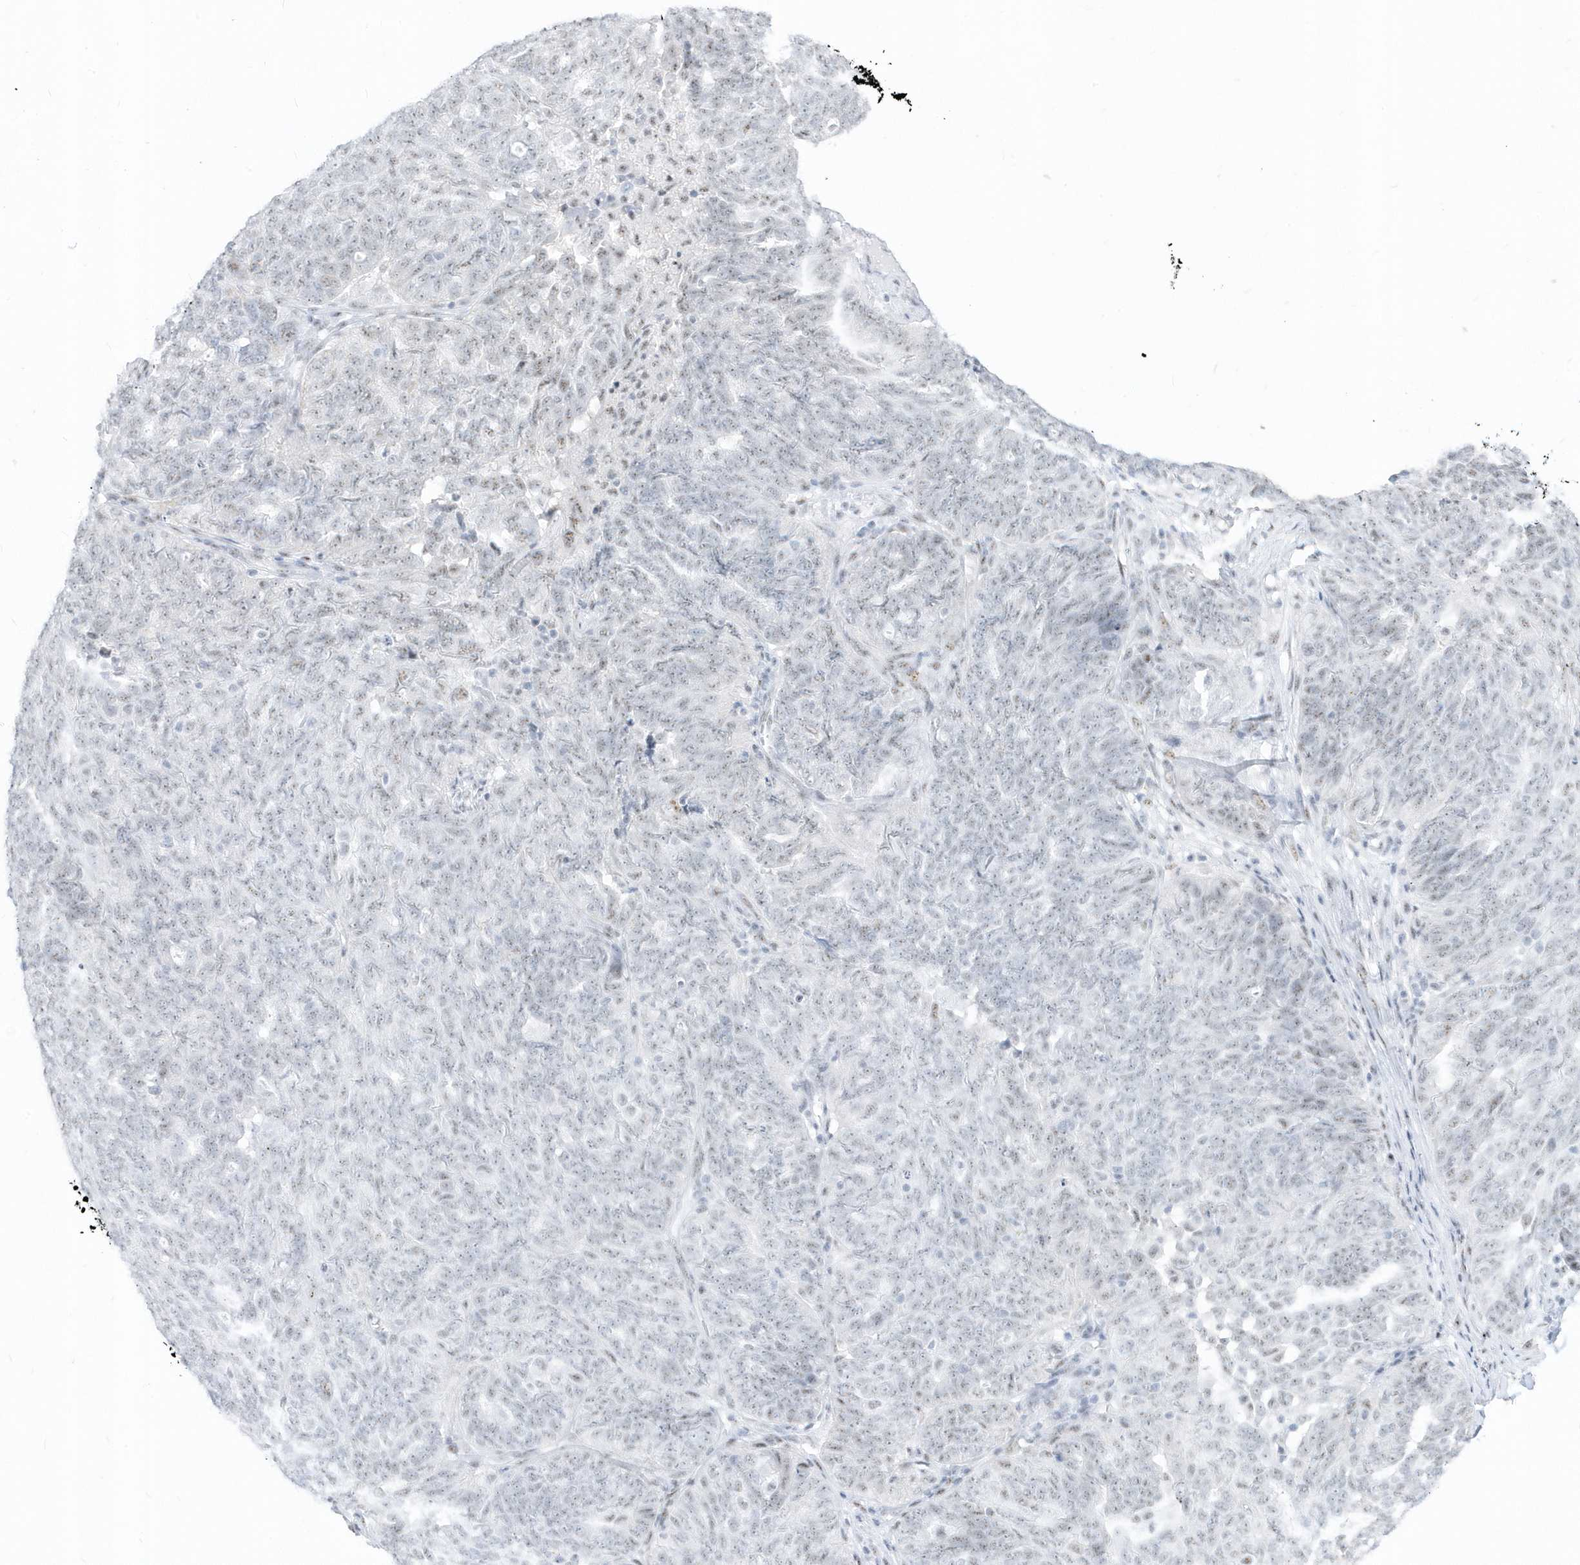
{"staining": {"intensity": "weak", "quantity": ">75%", "location": "nuclear"}, "tissue": "ovarian cancer", "cell_type": "Tumor cells", "image_type": "cancer", "snomed": [{"axis": "morphology", "description": "Cystadenocarcinoma, serous, NOS"}, {"axis": "topography", "description": "Ovary"}], "caption": "A high-resolution image shows immunohistochemistry staining of ovarian cancer (serous cystadenocarcinoma), which demonstrates weak nuclear expression in about >75% of tumor cells.", "gene": "PLEKHN1", "patient": {"sex": "female", "age": 59}}